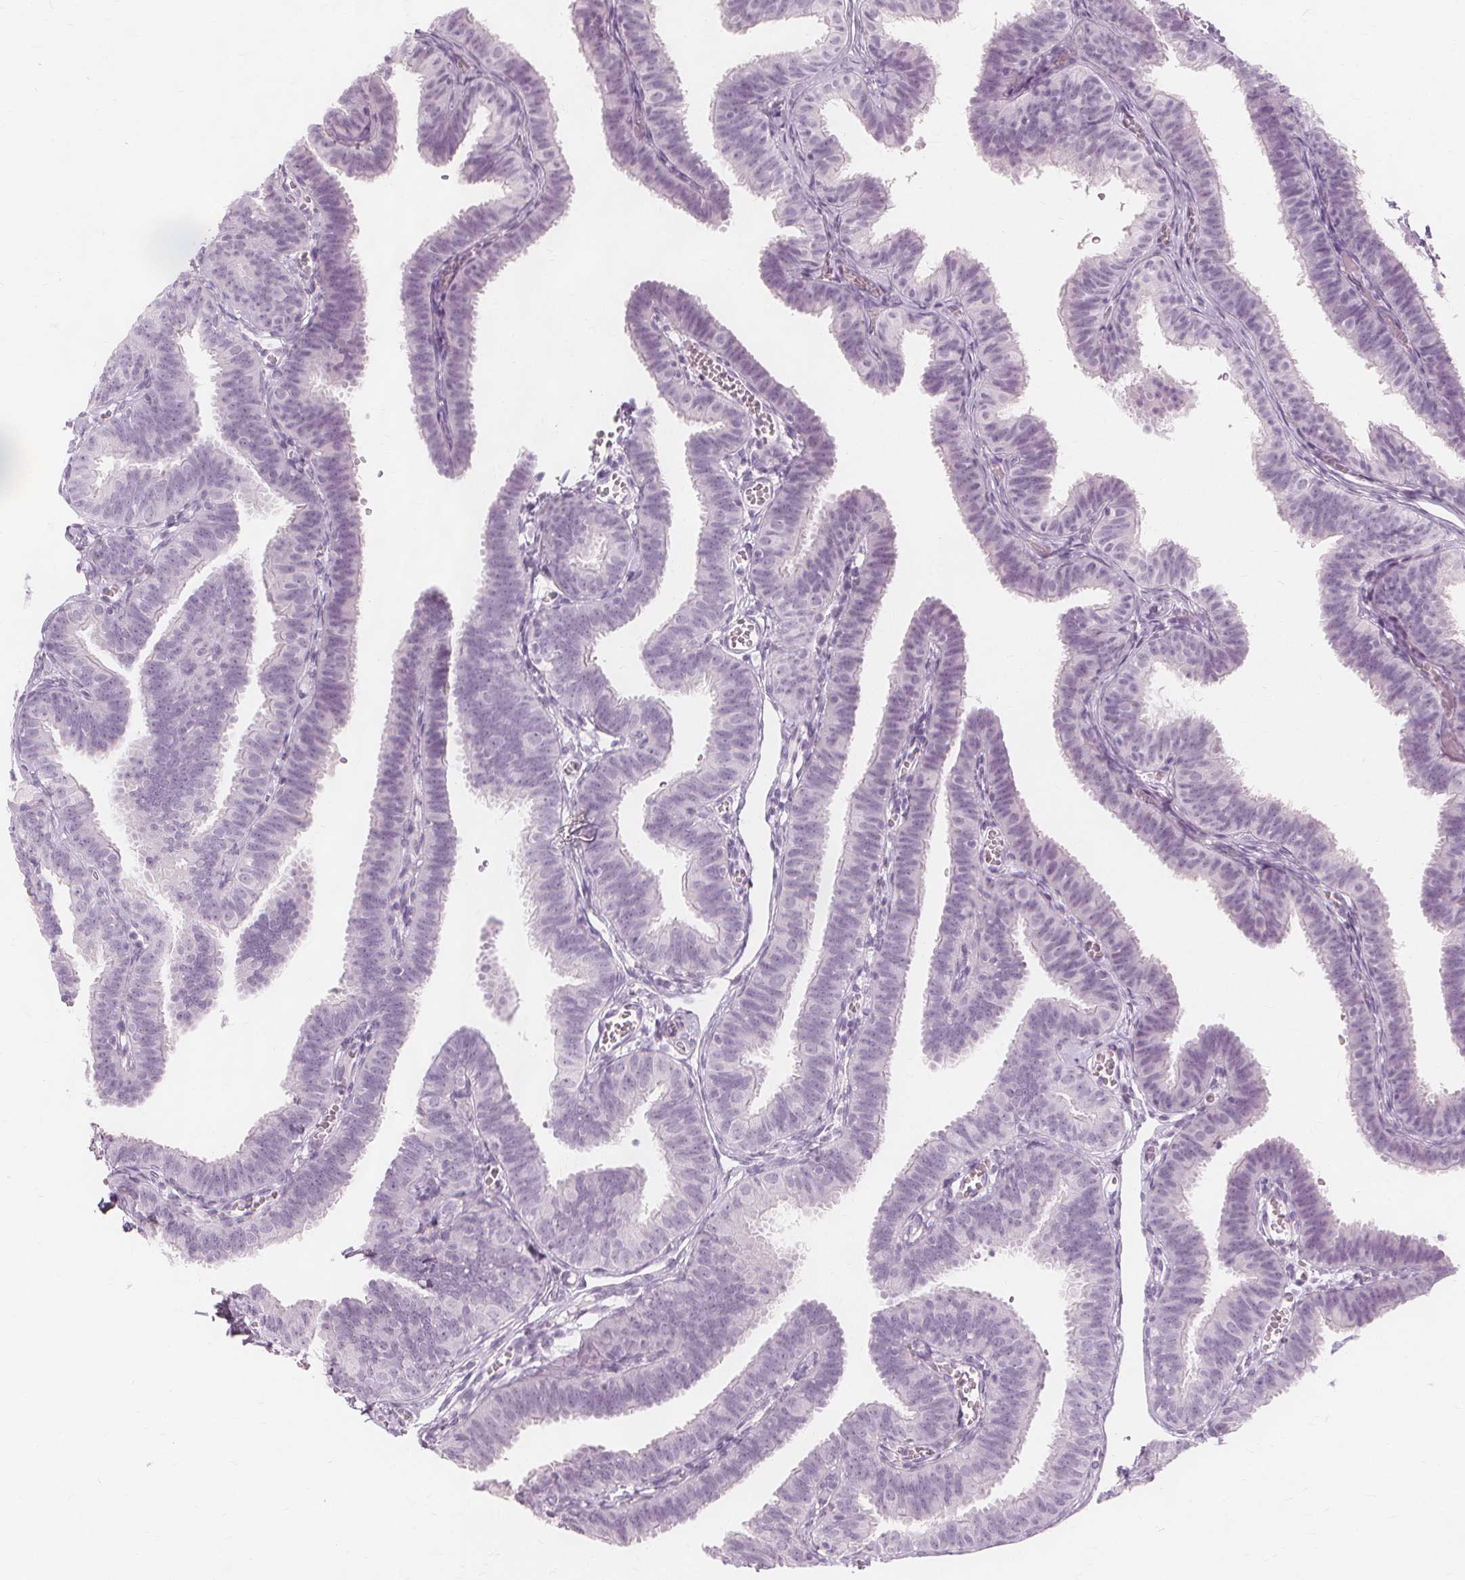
{"staining": {"intensity": "negative", "quantity": "none", "location": "none"}, "tissue": "fallopian tube", "cell_type": "Glandular cells", "image_type": "normal", "snomed": [{"axis": "morphology", "description": "Normal tissue, NOS"}, {"axis": "topography", "description": "Fallopian tube"}], "caption": "High magnification brightfield microscopy of unremarkable fallopian tube stained with DAB (brown) and counterstained with hematoxylin (blue): glandular cells show no significant expression. The staining was performed using DAB (3,3'-diaminobenzidine) to visualize the protein expression in brown, while the nuclei were stained in blue with hematoxylin (Magnification: 20x).", "gene": "TFF1", "patient": {"sex": "female", "age": 25}}